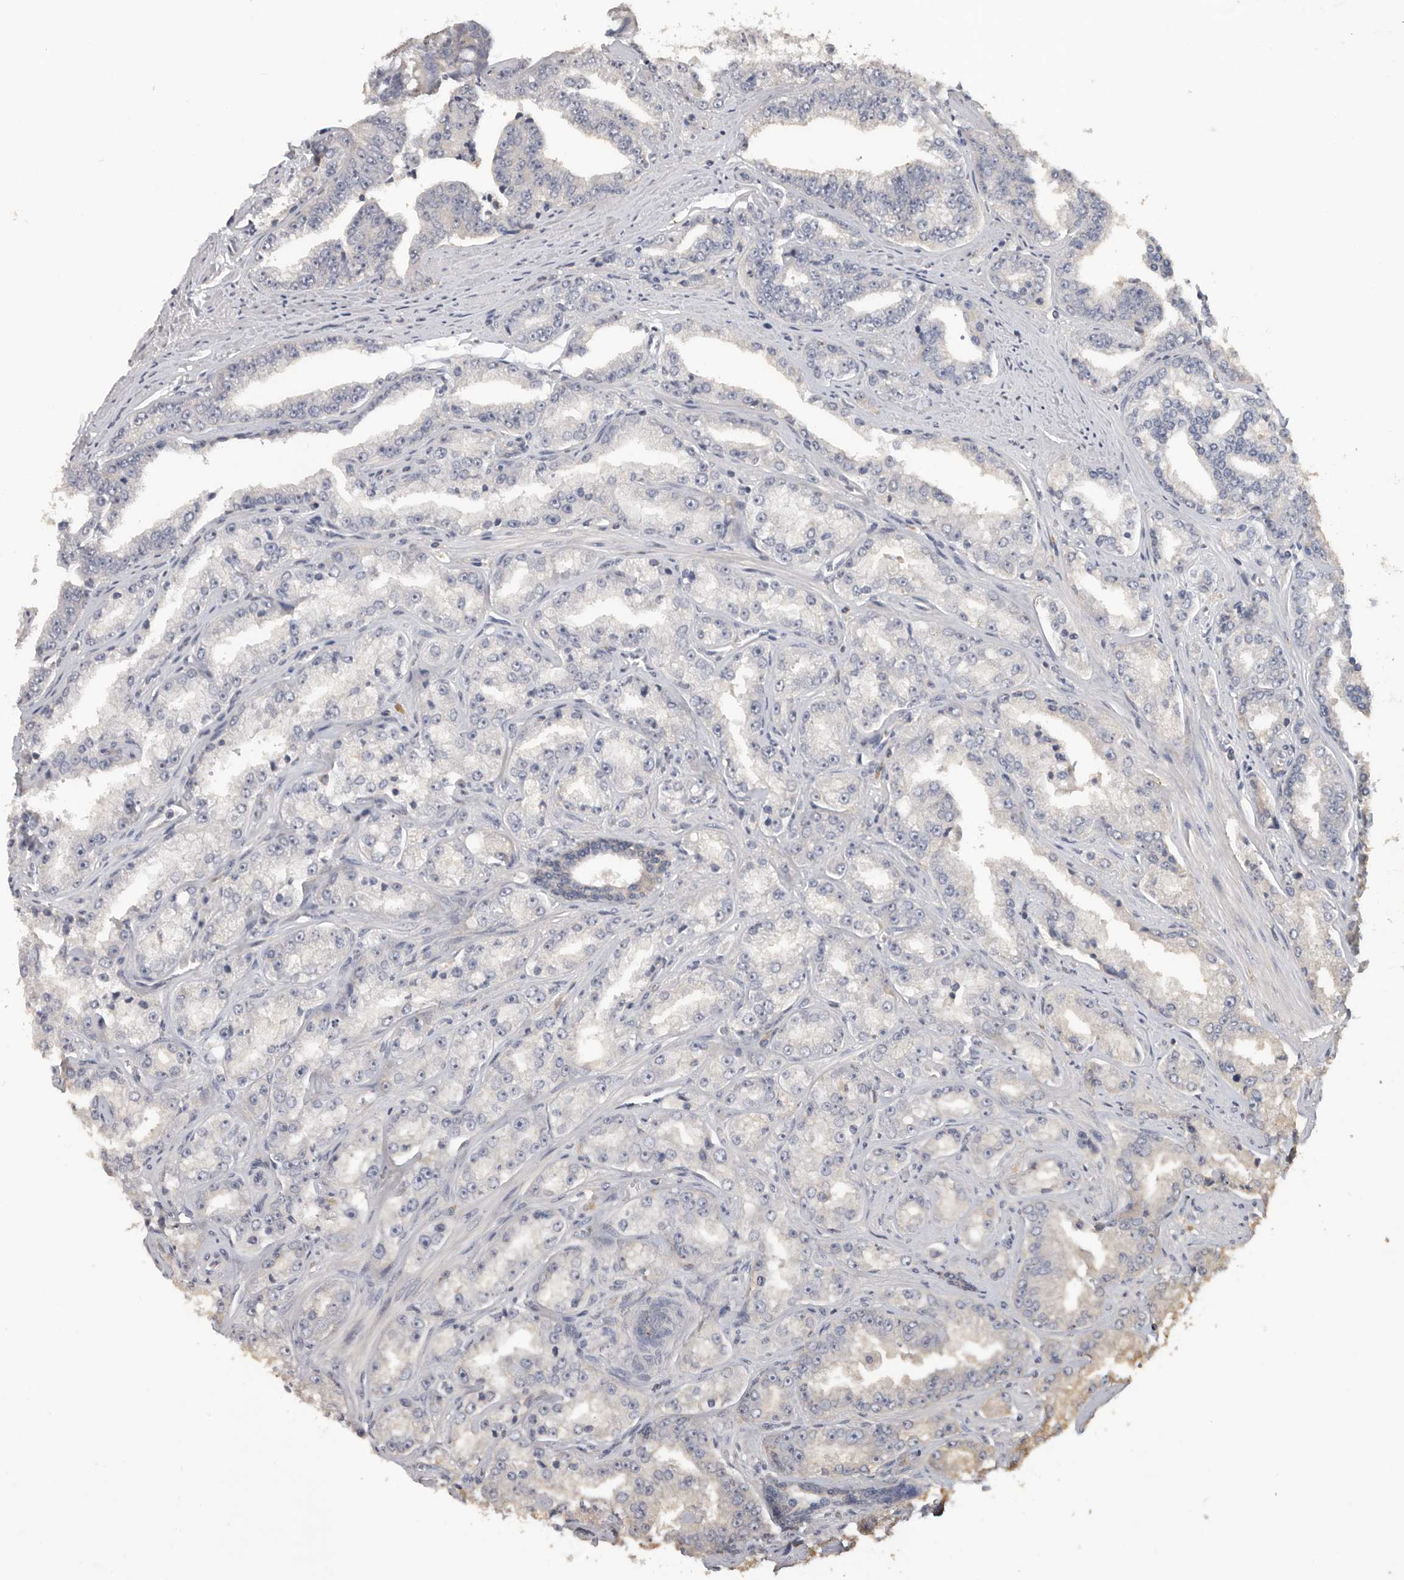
{"staining": {"intensity": "negative", "quantity": "none", "location": "none"}, "tissue": "prostate cancer", "cell_type": "Tumor cells", "image_type": "cancer", "snomed": [{"axis": "morphology", "description": "Adenocarcinoma, High grade"}, {"axis": "topography", "description": "Prostate"}], "caption": "The image exhibits no significant staining in tumor cells of prostate cancer.", "gene": "WDTC1", "patient": {"sex": "male", "age": 71}}